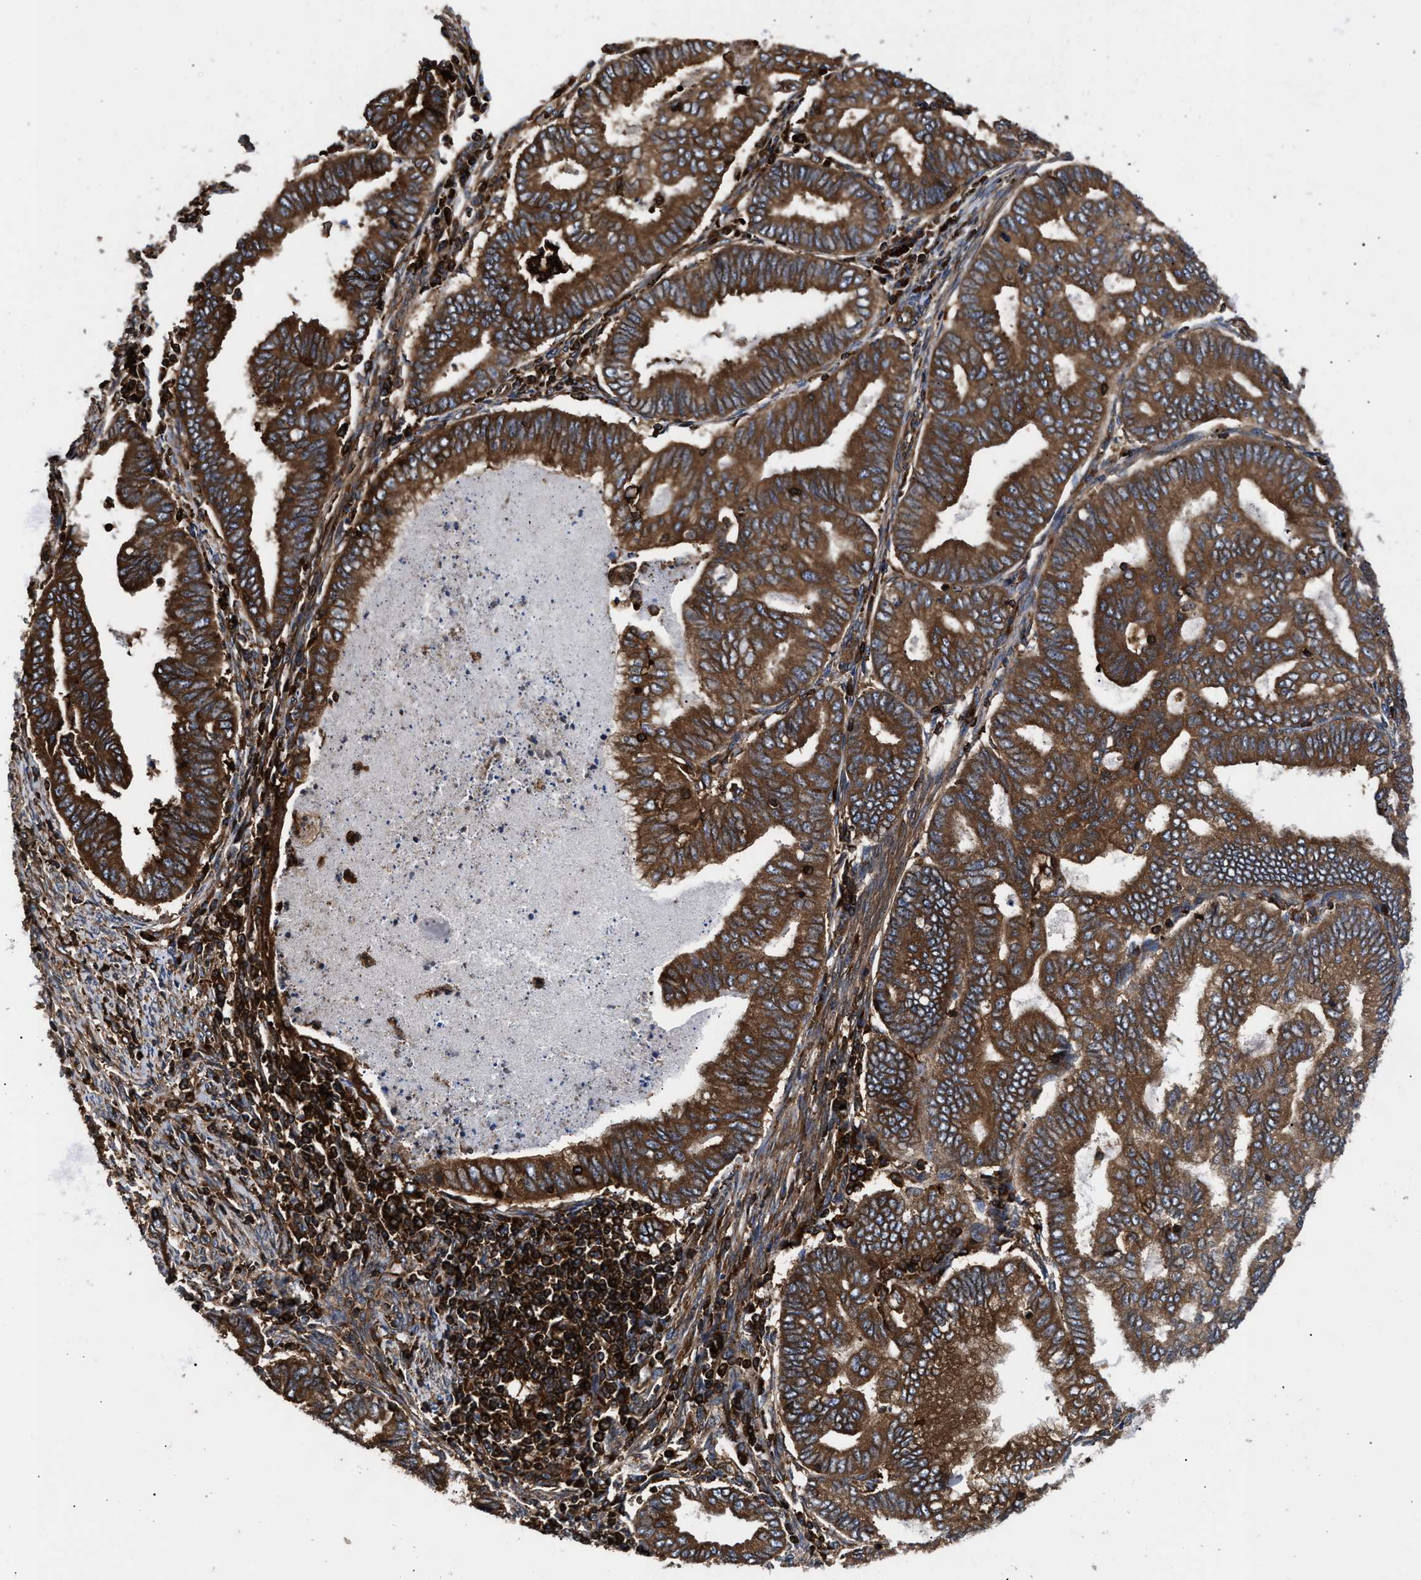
{"staining": {"intensity": "strong", "quantity": ">75%", "location": "cytoplasmic/membranous"}, "tissue": "endometrial cancer", "cell_type": "Tumor cells", "image_type": "cancer", "snomed": [{"axis": "morphology", "description": "Polyp, NOS"}, {"axis": "morphology", "description": "Adenocarcinoma, NOS"}, {"axis": "morphology", "description": "Adenoma, NOS"}, {"axis": "topography", "description": "Endometrium"}], "caption": "Tumor cells display high levels of strong cytoplasmic/membranous staining in about >75% of cells in human adenoma (endometrial). Nuclei are stained in blue.", "gene": "KYAT1", "patient": {"sex": "female", "age": 79}}